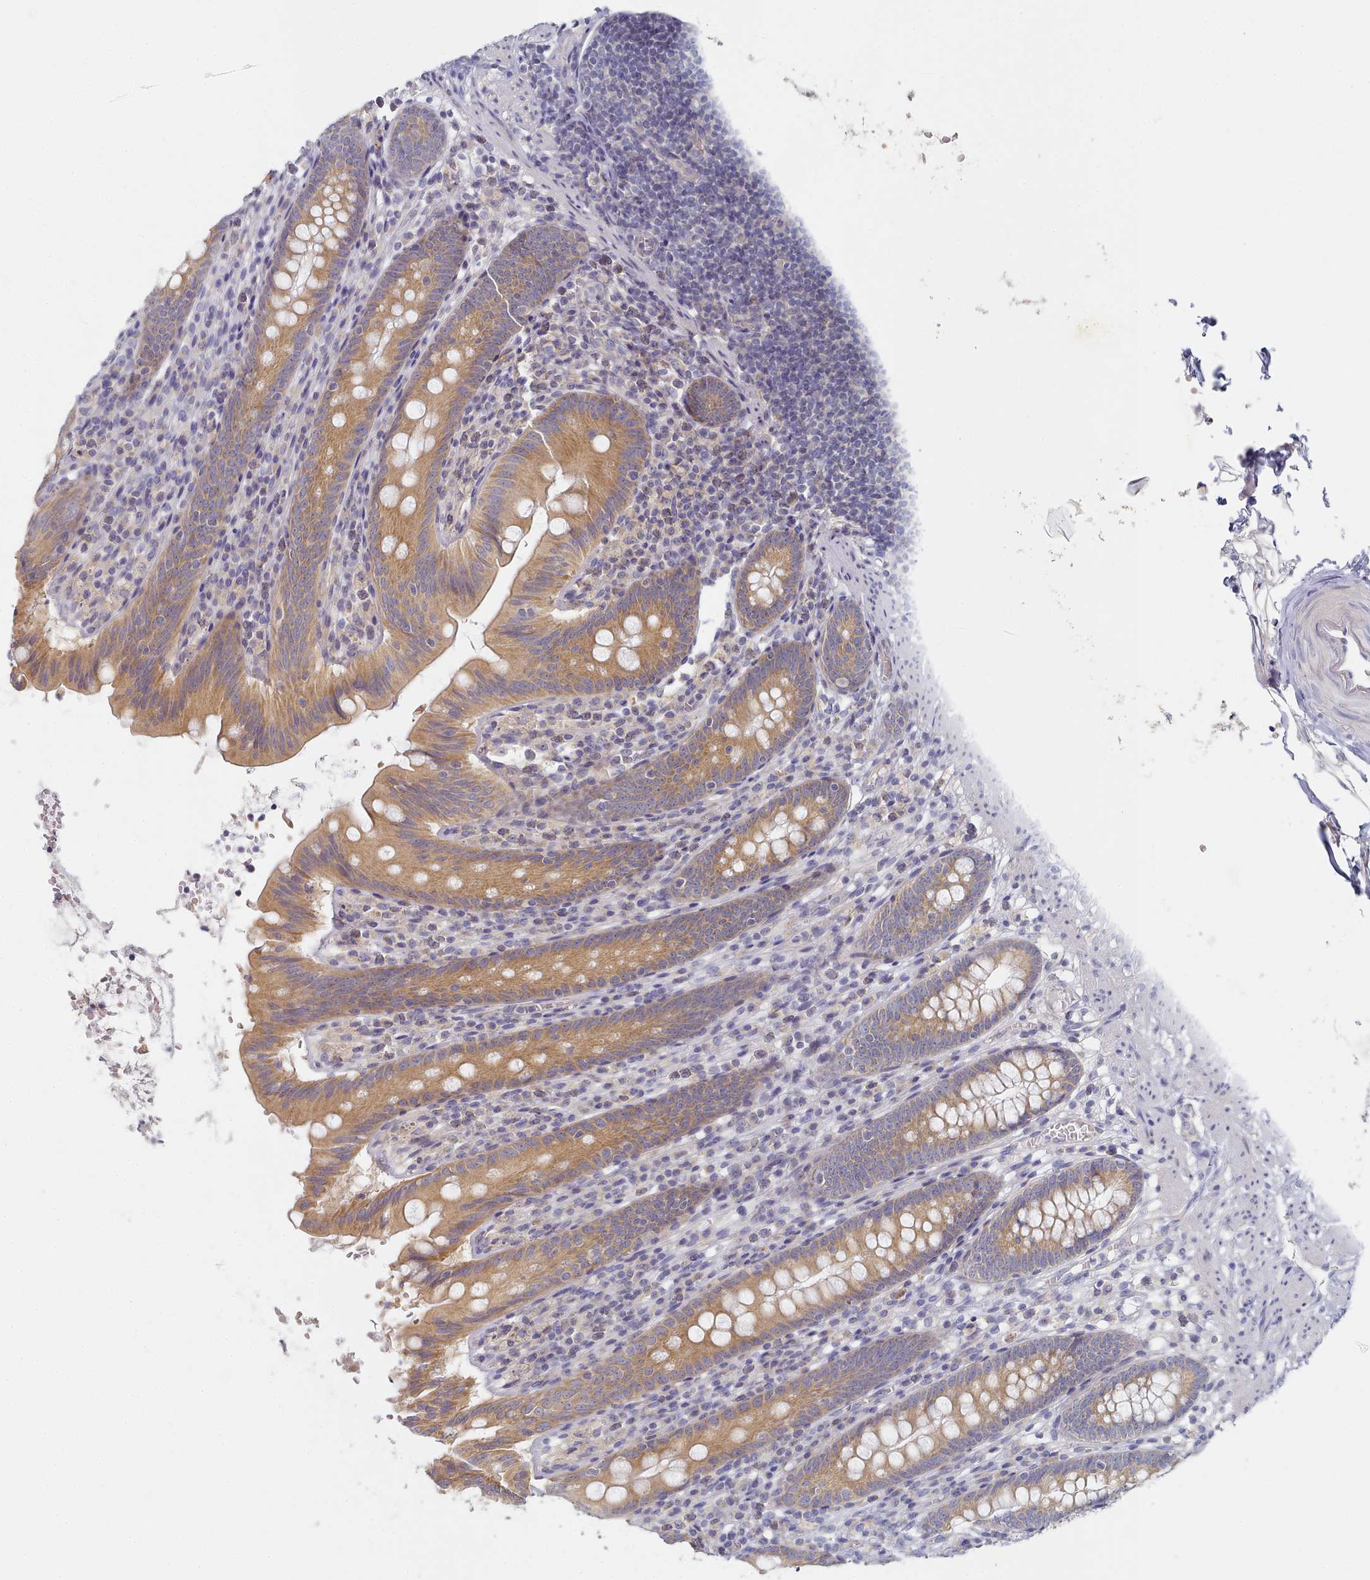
{"staining": {"intensity": "moderate", "quantity": ">75%", "location": "cytoplasmic/membranous"}, "tissue": "appendix", "cell_type": "Glandular cells", "image_type": "normal", "snomed": [{"axis": "morphology", "description": "Normal tissue, NOS"}, {"axis": "topography", "description": "Appendix"}], "caption": "Immunohistochemical staining of normal human appendix reveals medium levels of moderate cytoplasmic/membranous expression in approximately >75% of glandular cells.", "gene": "TYW1B", "patient": {"sex": "male", "age": 55}}